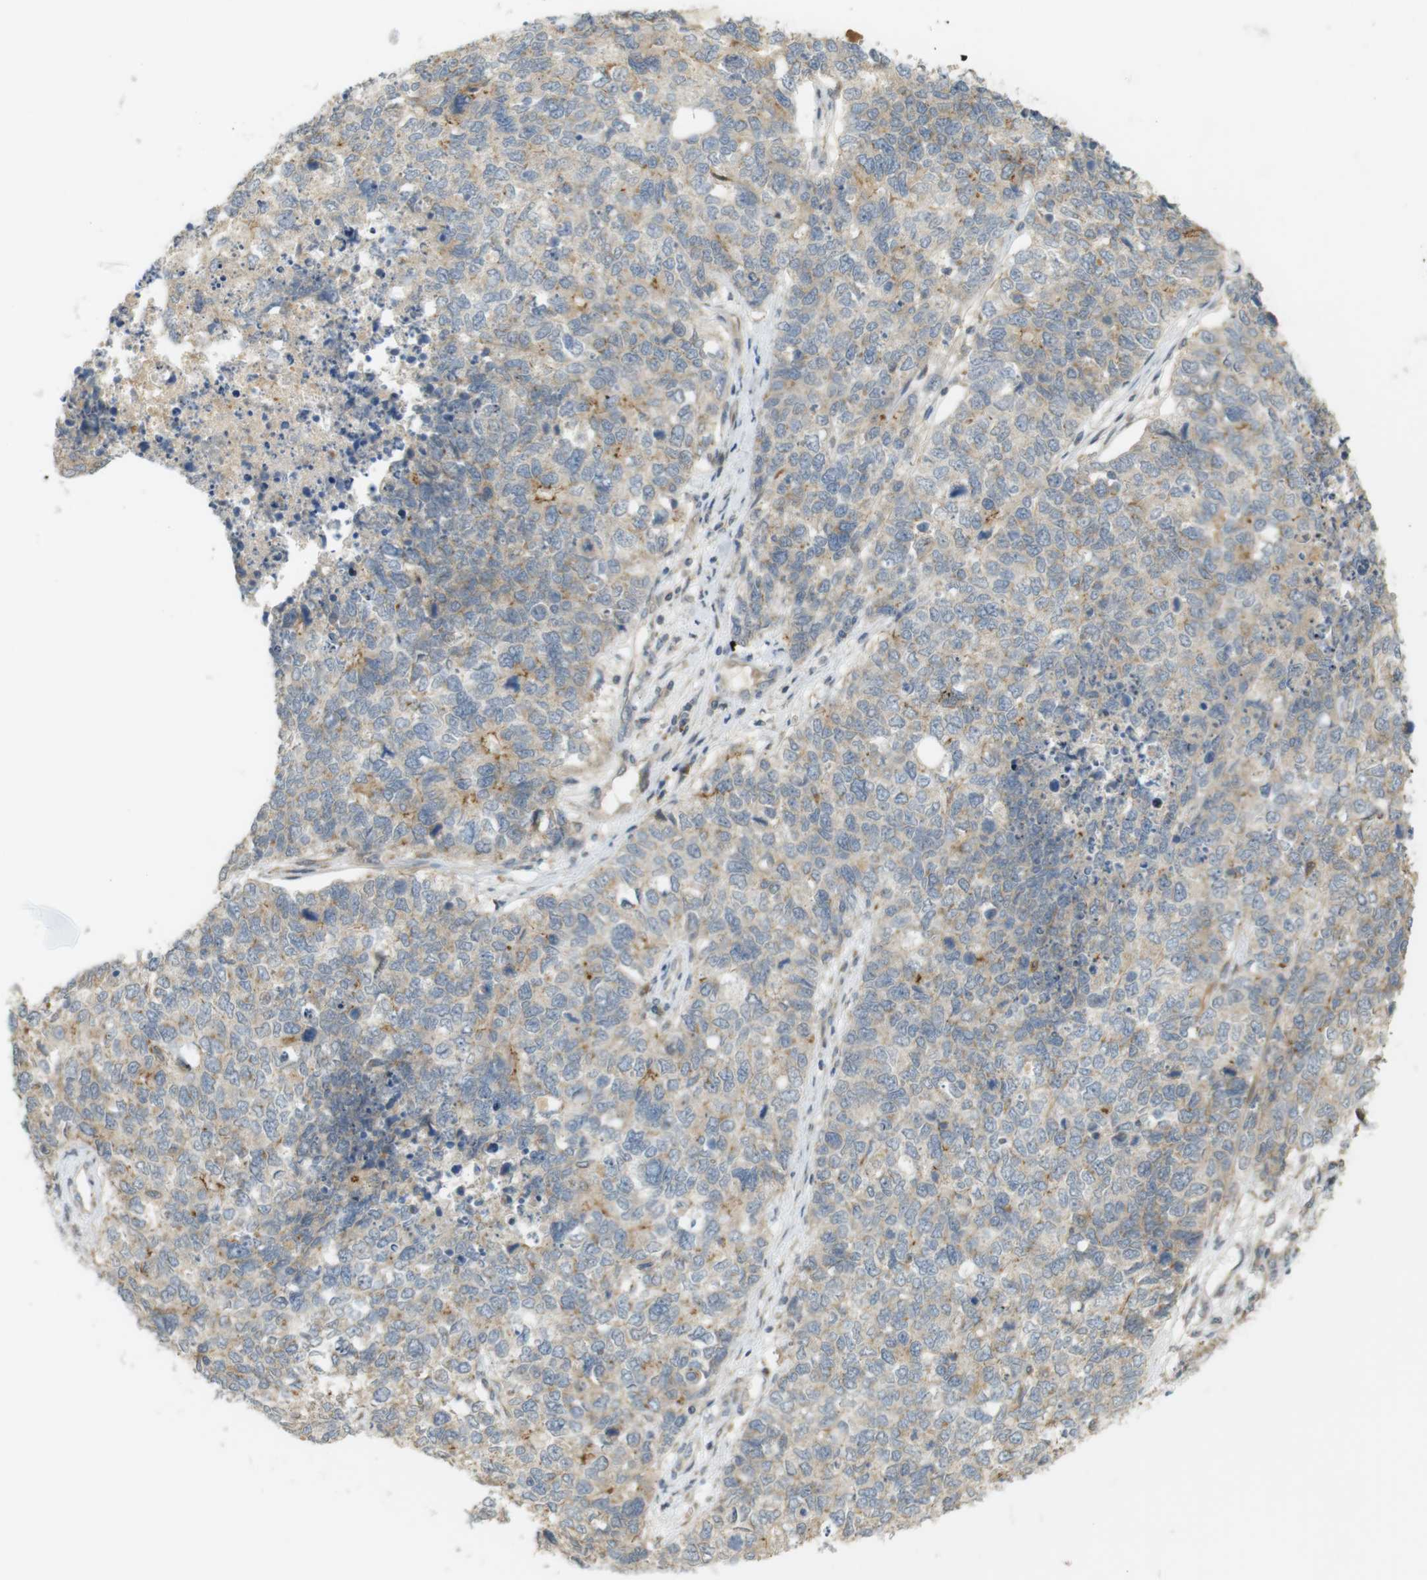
{"staining": {"intensity": "moderate", "quantity": "<25%", "location": "cytoplasmic/membranous"}, "tissue": "cervical cancer", "cell_type": "Tumor cells", "image_type": "cancer", "snomed": [{"axis": "morphology", "description": "Squamous cell carcinoma, NOS"}, {"axis": "topography", "description": "Cervix"}], "caption": "DAB immunohistochemical staining of cervical cancer (squamous cell carcinoma) displays moderate cytoplasmic/membranous protein positivity in approximately <25% of tumor cells.", "gene": "CLRN3", "patient": {"sex": "female", "age": 63}}